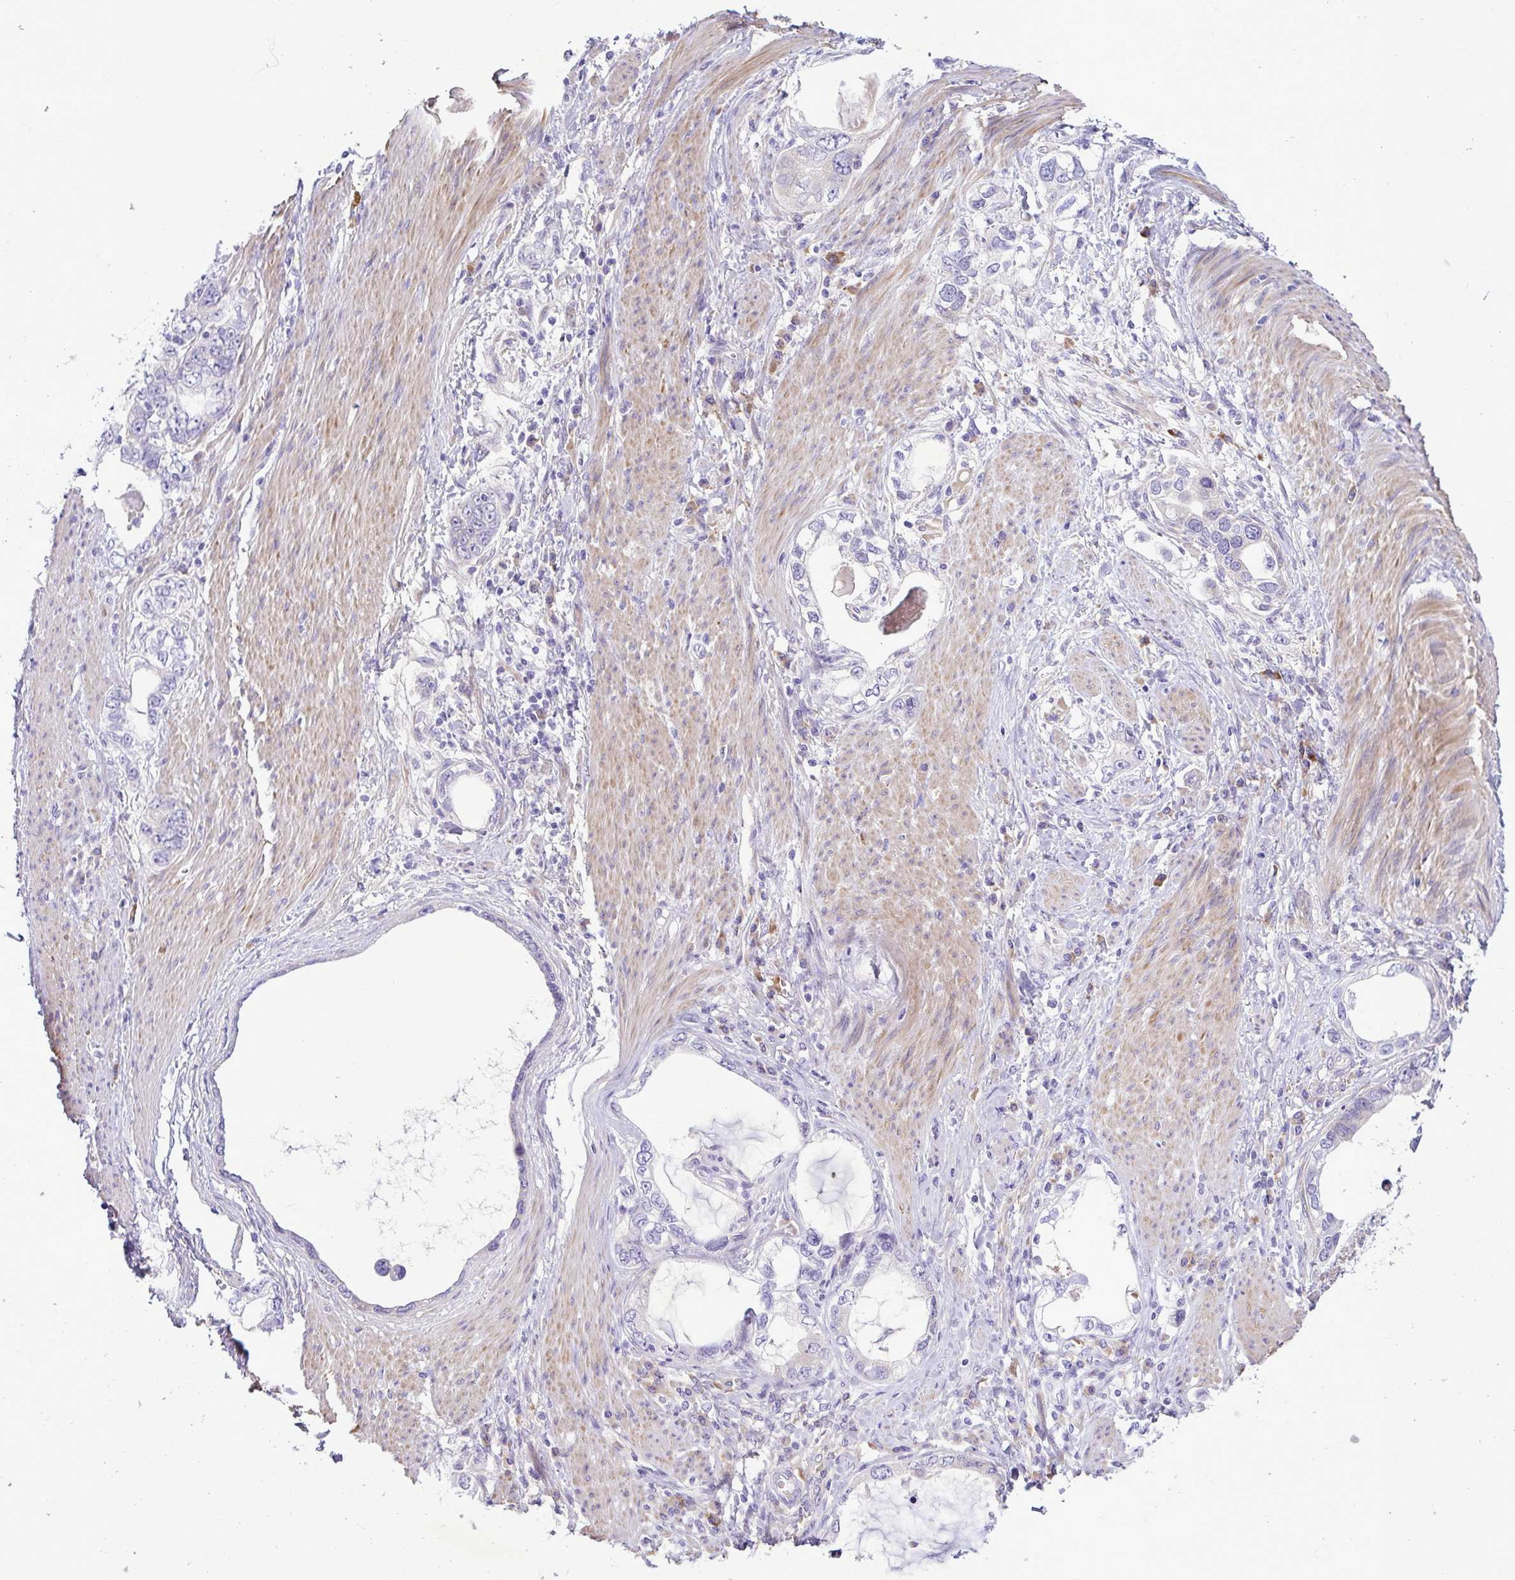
{"staining": {"intensity": "negative", "quantity": "none", "location": "none"}, "tissue": "stomach cancer", "cell_type": "Tumor cells", "image_type": "cancer", "snomed": [{"axis": "morphology", "description": "Adenocarcinoma, NOS"}, {"axis": "topography", "description": "Stomach, lower"}], "caption": "The image shows no staining of tumor cells in stomach adenocarcinoma.", "gene": "FAM86B1", "patient": {"sex": "female", "age": 93}}